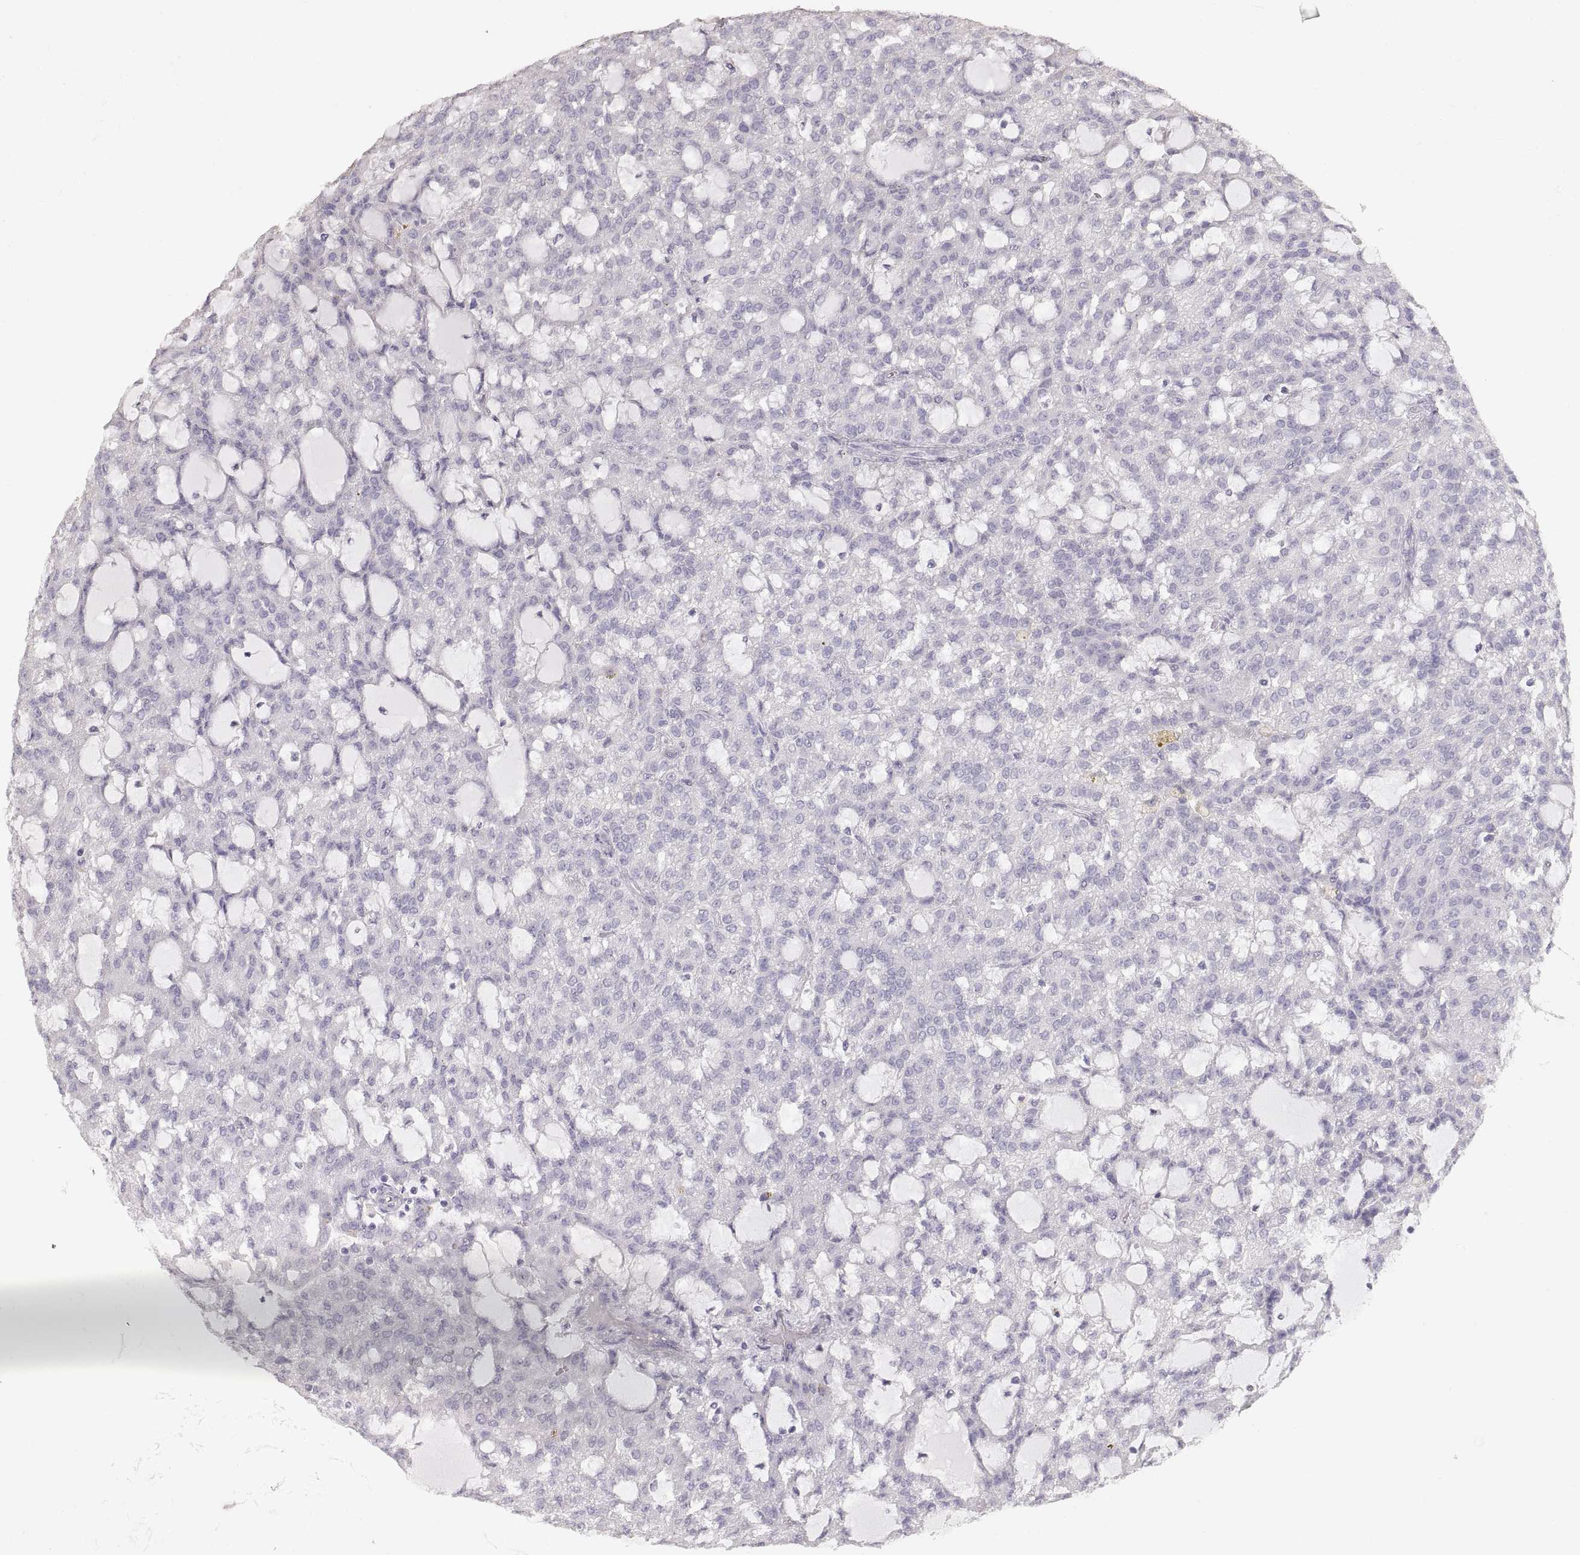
{"staining": {"intensity": "negative", "quantity": "none", "location": "none"}, "tissue": "renal cancer", "cell_type": "Tumor cells", "image_type": "cancer", "snomed": [{"axis": "morphology", "description": "Adenocarcinoma, NOS"}, {"axis": "topography", "description": "Kidney"}], "caption": "IHC of renal adenocarcinoma displays no staining in tumor cells.", "gene": "ZP3", "patient": {"sex": "male", "age": 63}}